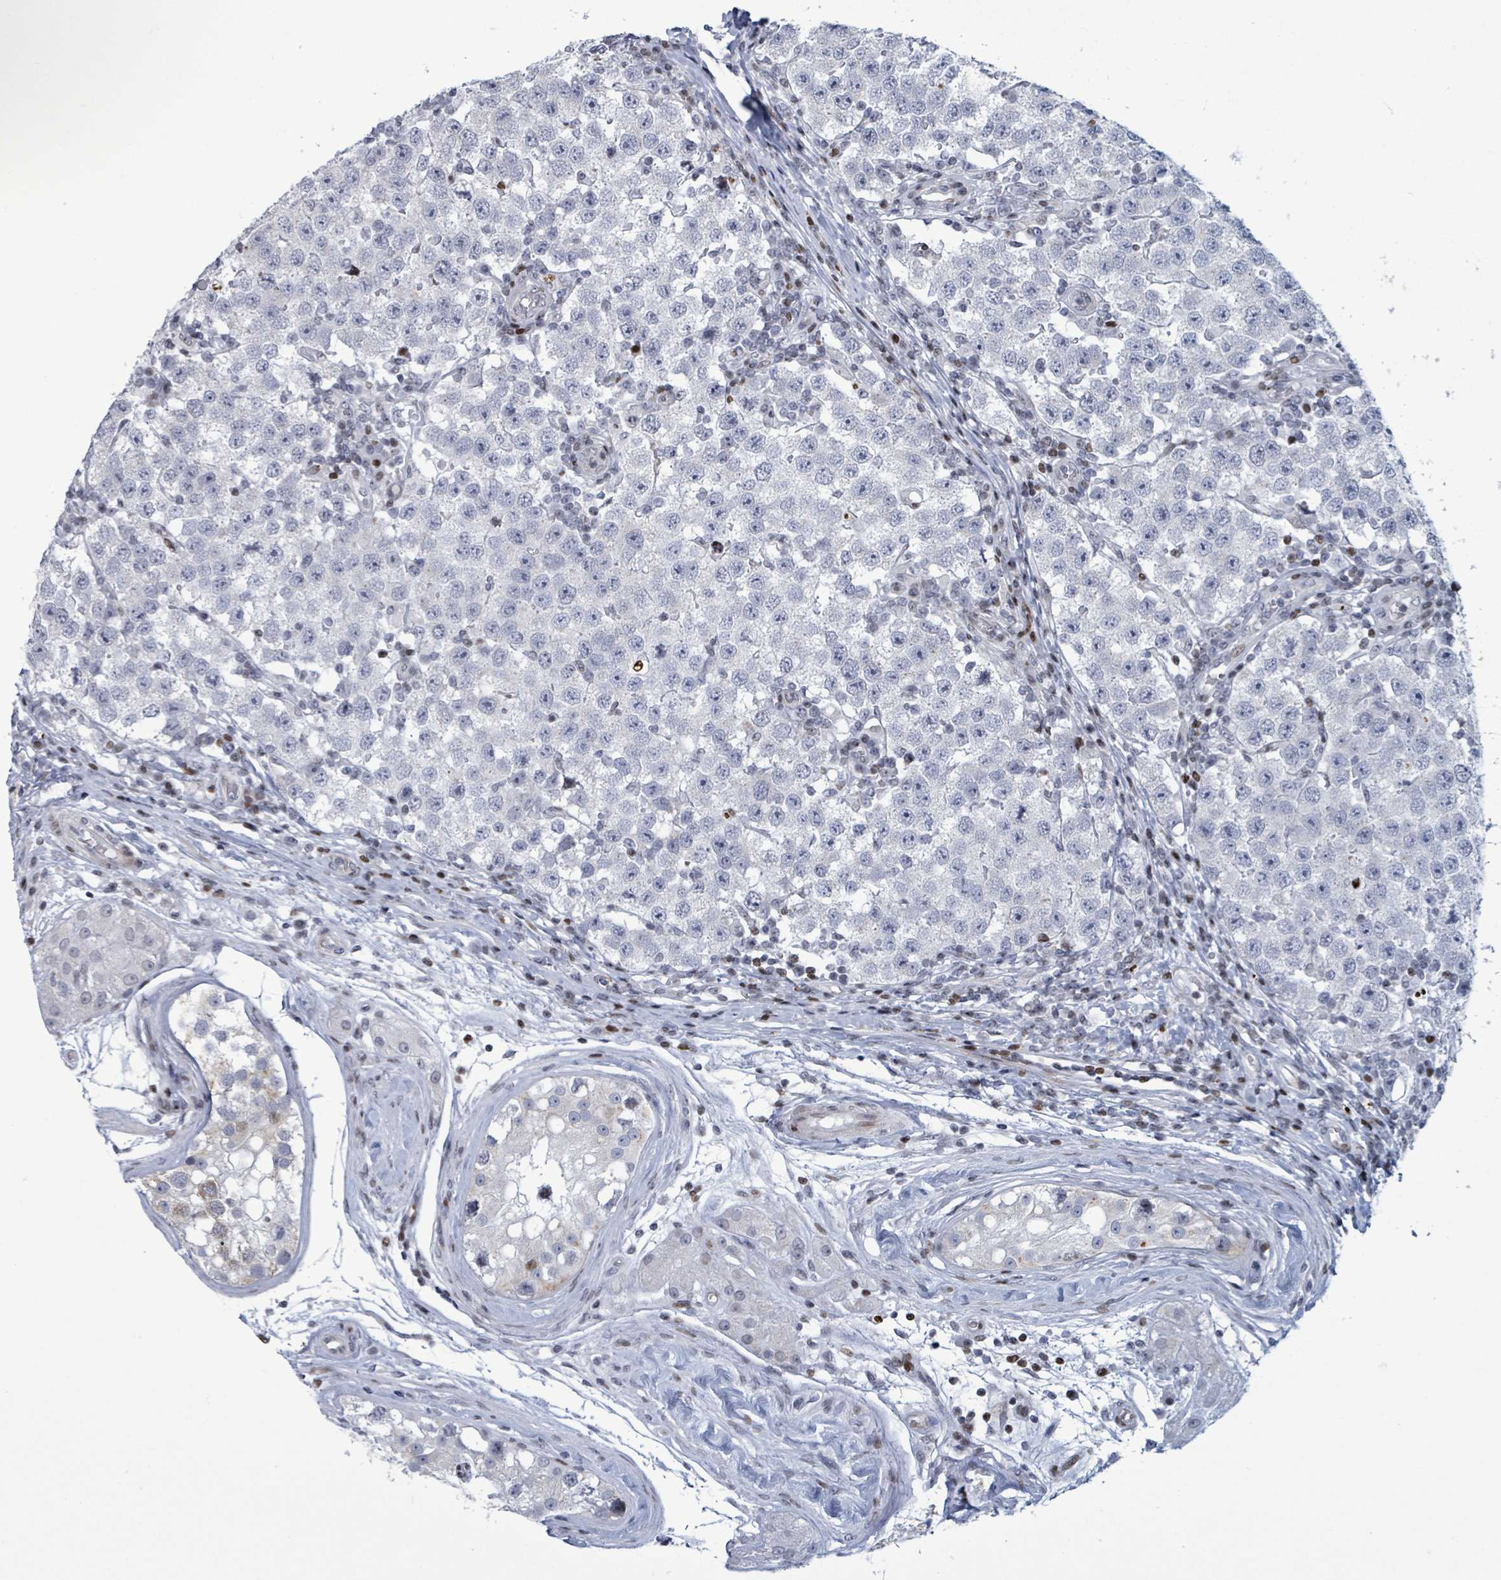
{"staining": {"intensity": "negative", "quantity": "none", "location": "none"}, "tissue": "testis cancer", "cell_type": "Tumor cells", "image_type": "cancer", "snomed": [{"axis": "morphology", "description": "Seminoma, NOS"}, {"axis": "topography", "description": "Testis"}], "caption": "Tumor cells are negative for brown protein staining in seminoma (testis).", "gene": "FNDC4", "patient": {"sex": "male", "age": 34}}